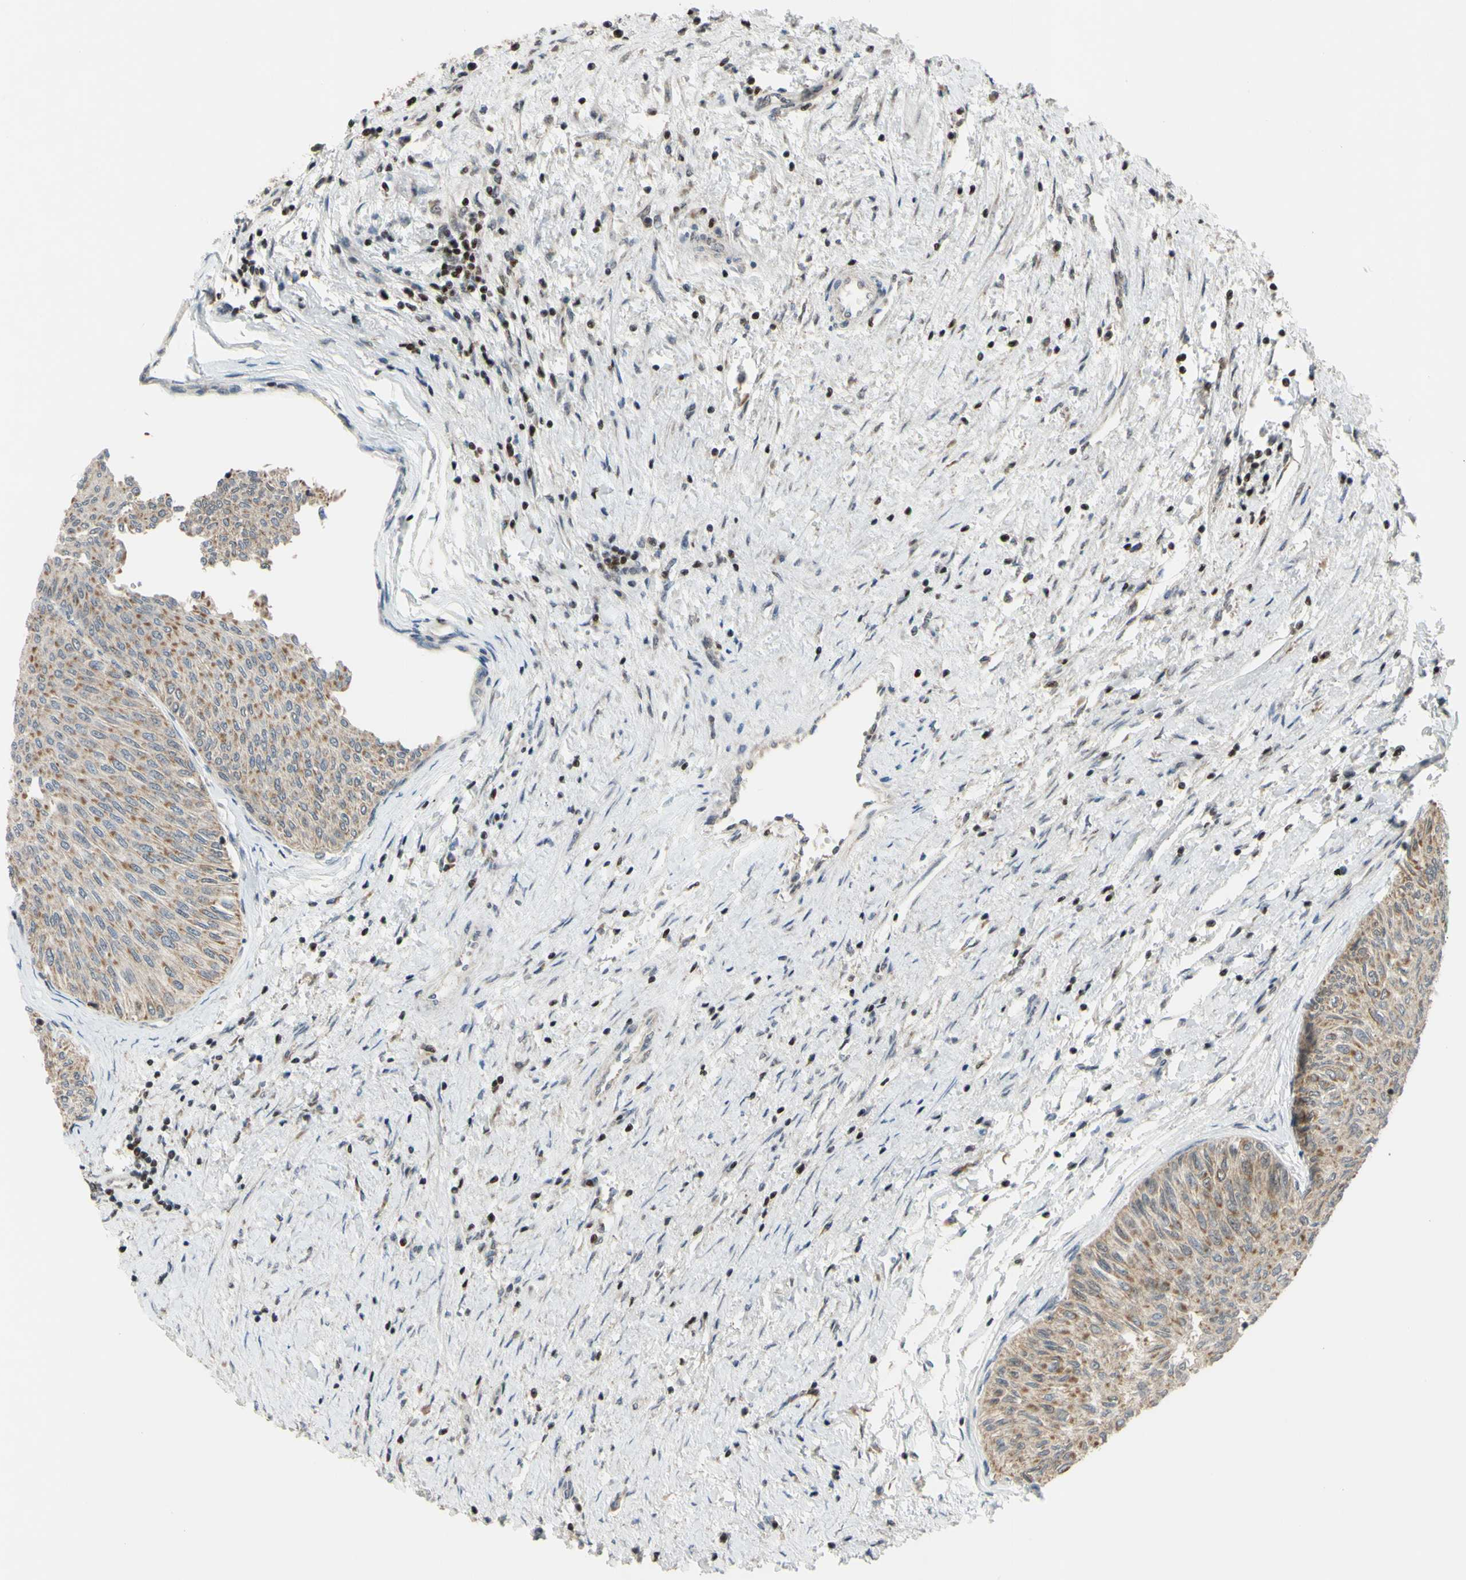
{"staining": {"intensity": "moderate", "quantity": ">75%", "location": "cytoplasmic/membranous,nuclear"}, "tissue": "urothelial cancer", "cell_type": "Tumor cells", "image_type": "cancer", "snomed": [{"axis": "morphology", "description": "Urothelial carcinoma, Low grade"}, {"axis": "topography", "description": "Urinary bladder"}], "caption": "Low-grade urothelial carcinoma tissue exhibits moderate cytoplasmic/membranous and nuclear staining in about >75% of tumor cells, visualized by immunohistochemistry.", "gene": "SP4", "patient": {"sex": "male", "age": 78}}